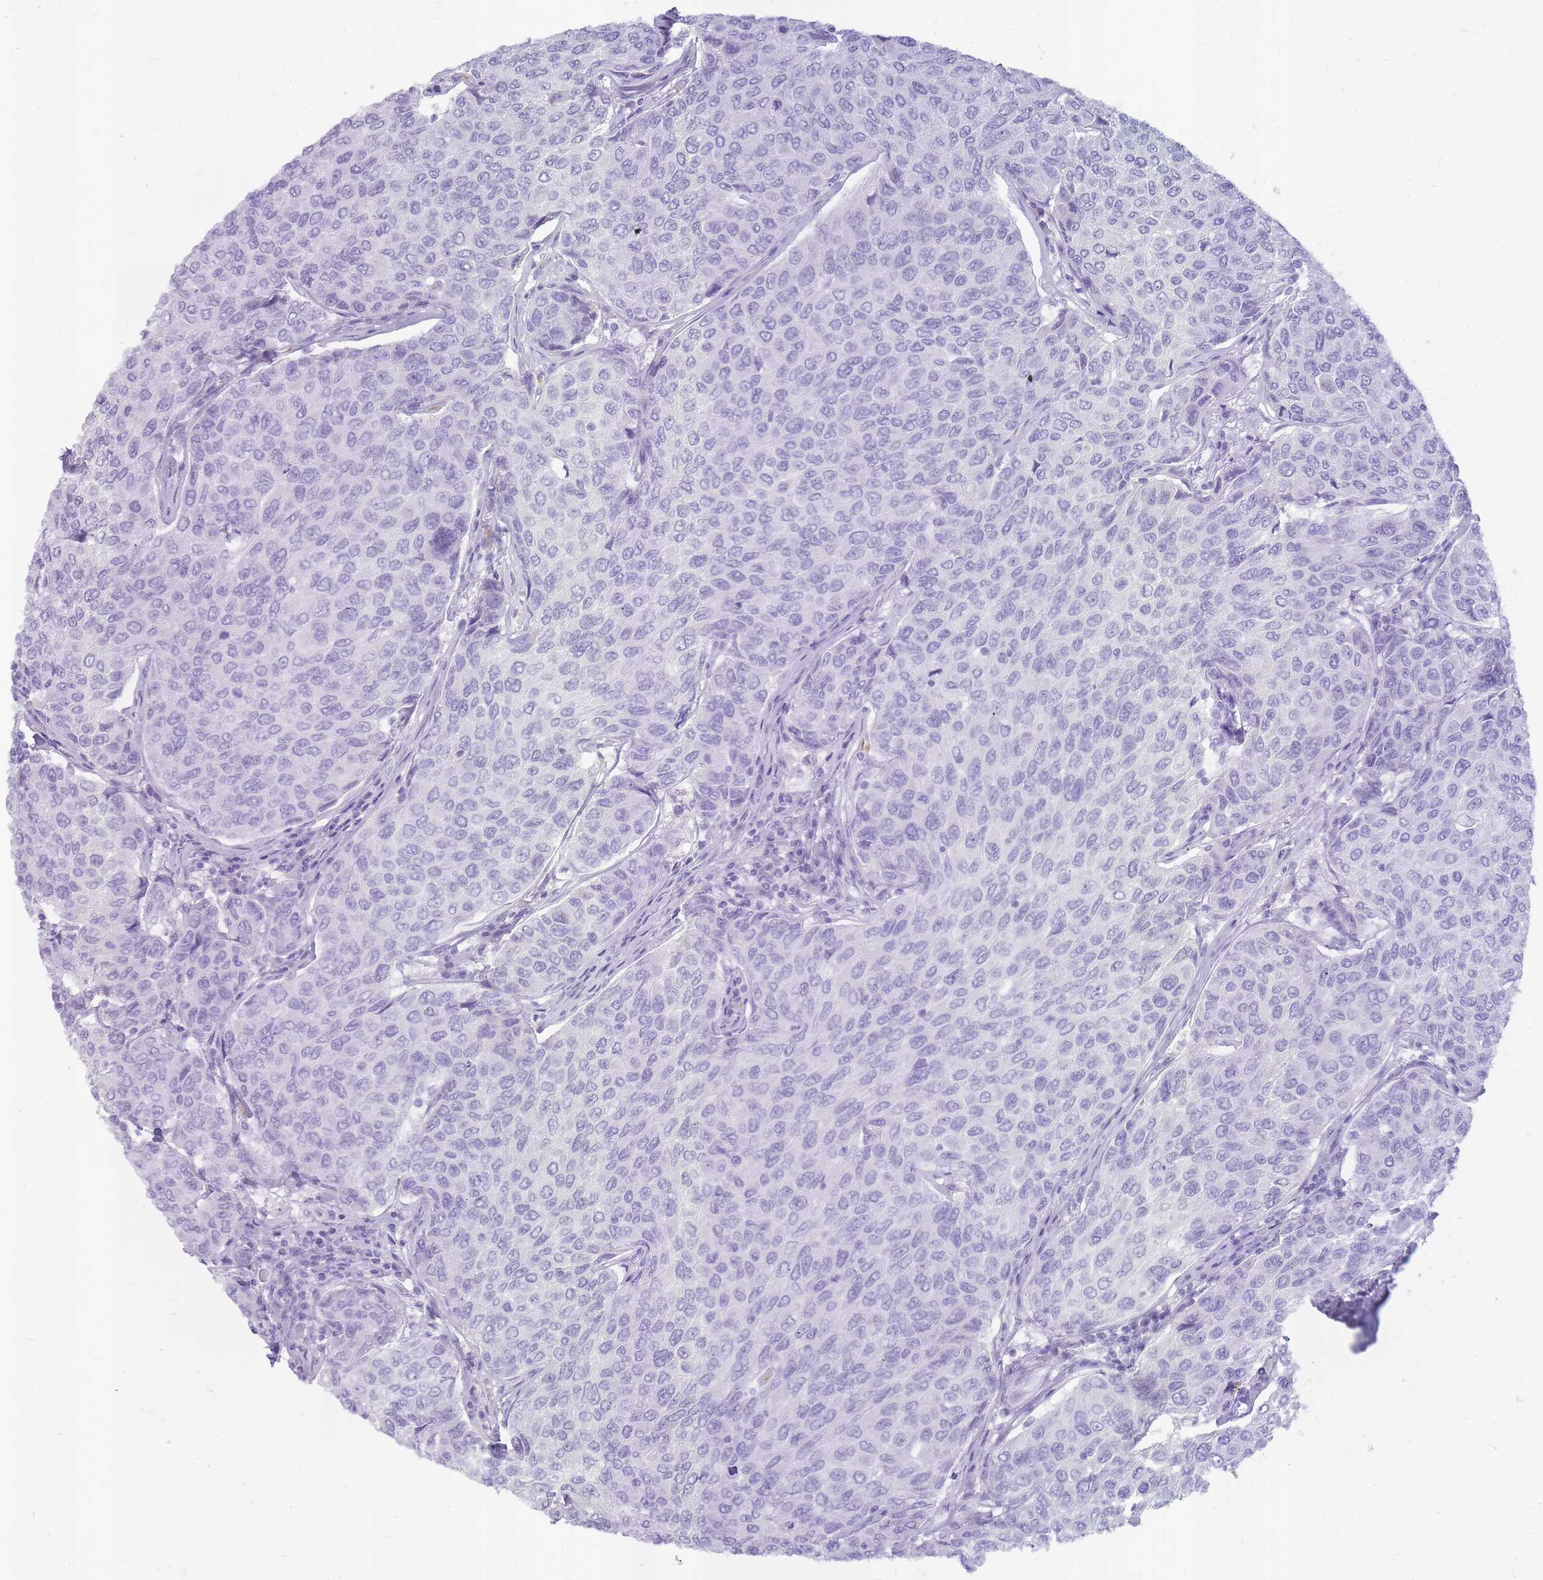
{"staining": {"intensity": "negative", "quantity": "none", "location": "none"}, "tissue": "breast cancer", "cell_type": "Tumor cells", "image_type": "cancer", "snomed": [{"axis": "morphology", "description": "Duct carcinoma"}, {"axis": "topography", "description": "Breast"}], "caption": "Photomicrograph shows no protein staining in tumor cells of intraductal carcinoma (breast) tissue.", "gene": "INS", "patient": {"sex": "female", "age": 55}}